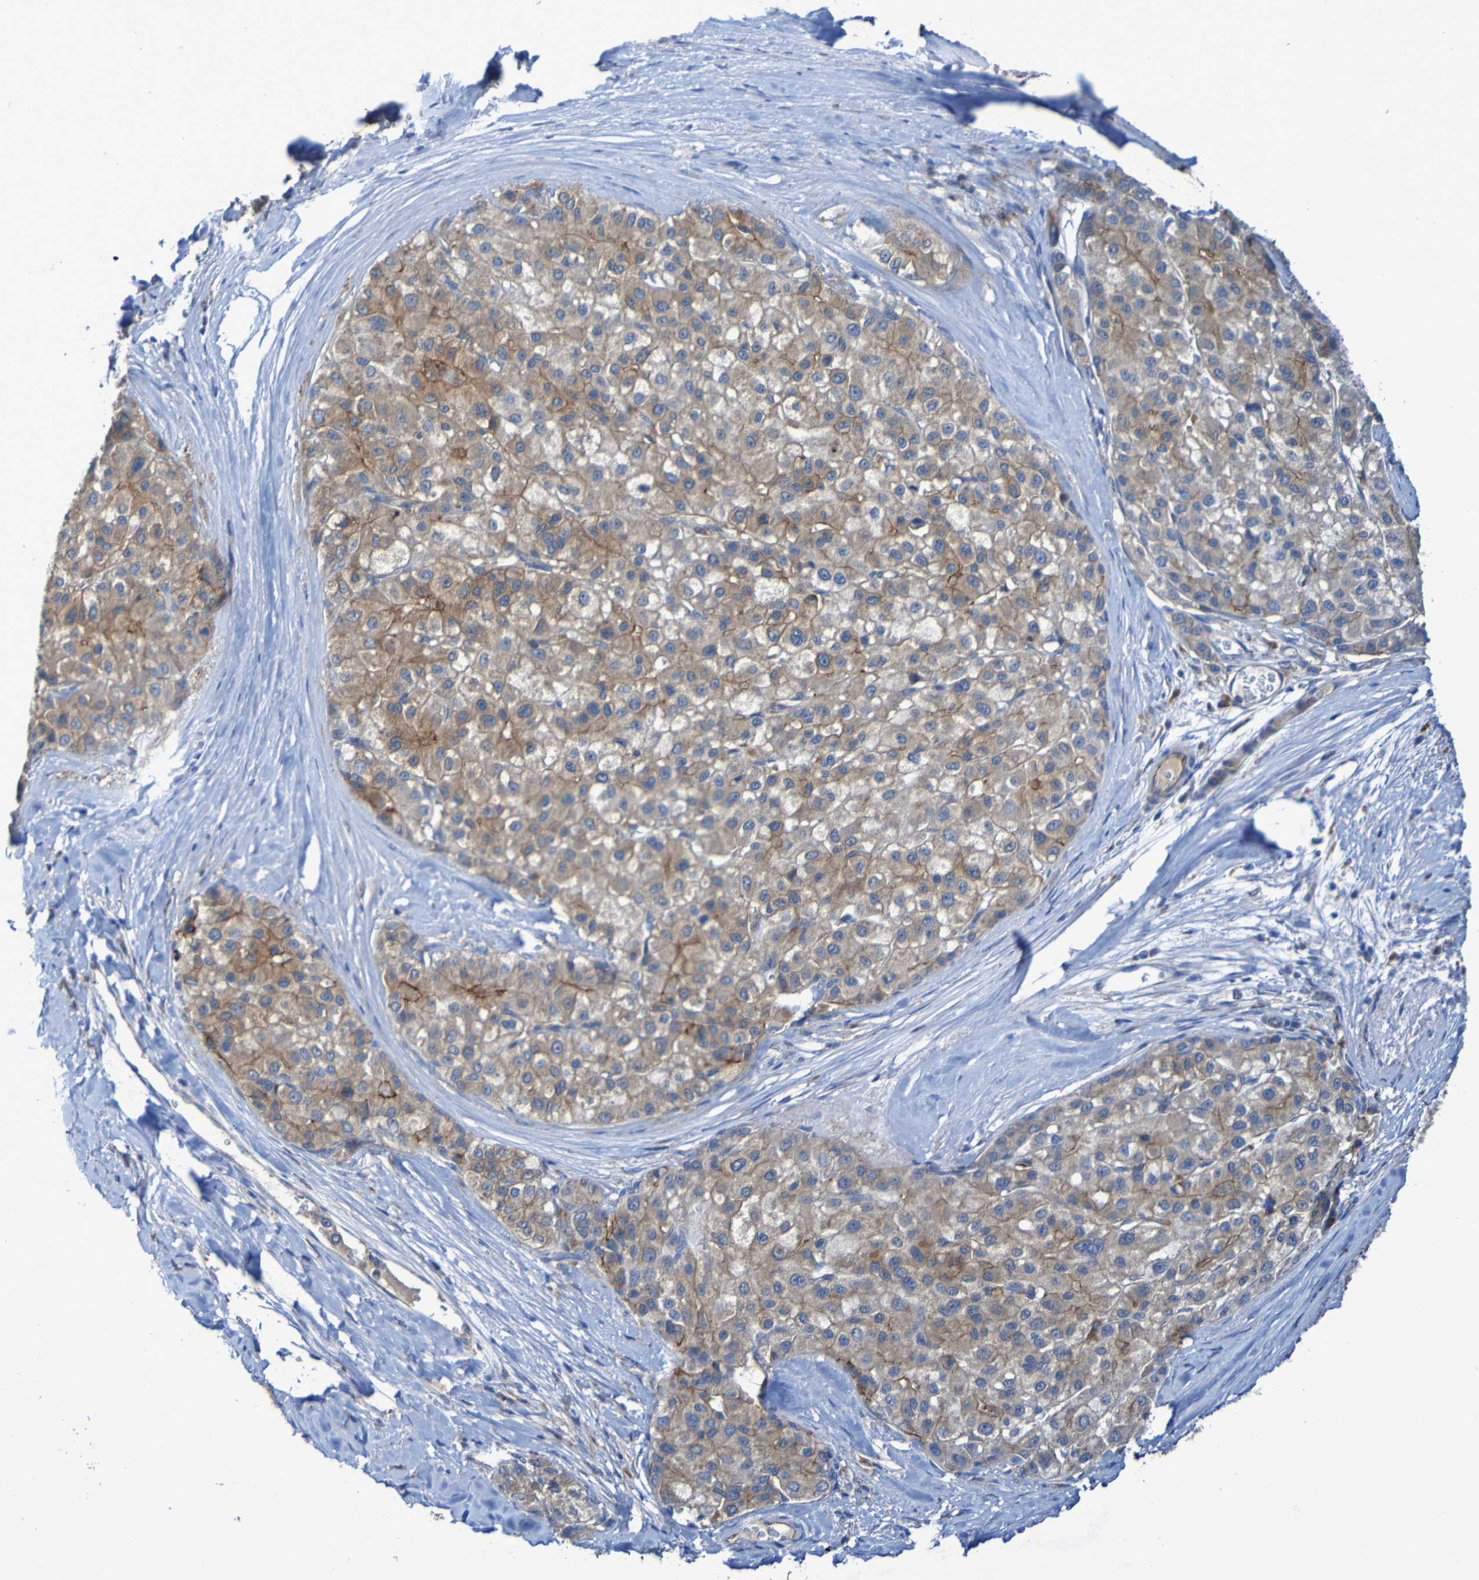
{"staining": {"intensity": "weak", "quantity": ">75%", "location": "cytoplasmic/membranous"}, "tissue": "liver cancer", "cell_type": "Tumor cells", "image_type": "cancer", "snomed": [{"axis": "morphology", "description": "Carcinoma, Hepatocellular, NOS"}, {"axis": "topography", "description": "Liver"}], "caption": "IHC image of neoplastic tissue: human liver hepatocellular carcinoma stained using IHC demonstrates low levels of weak protein expression localized specifically in the cytoplasmic/membranous of tumor cells, appearing as a cytoplasmic/membranous brown color.", "gene": "ARHGEF16", "patient": {"sex": "male", "age": 80}}